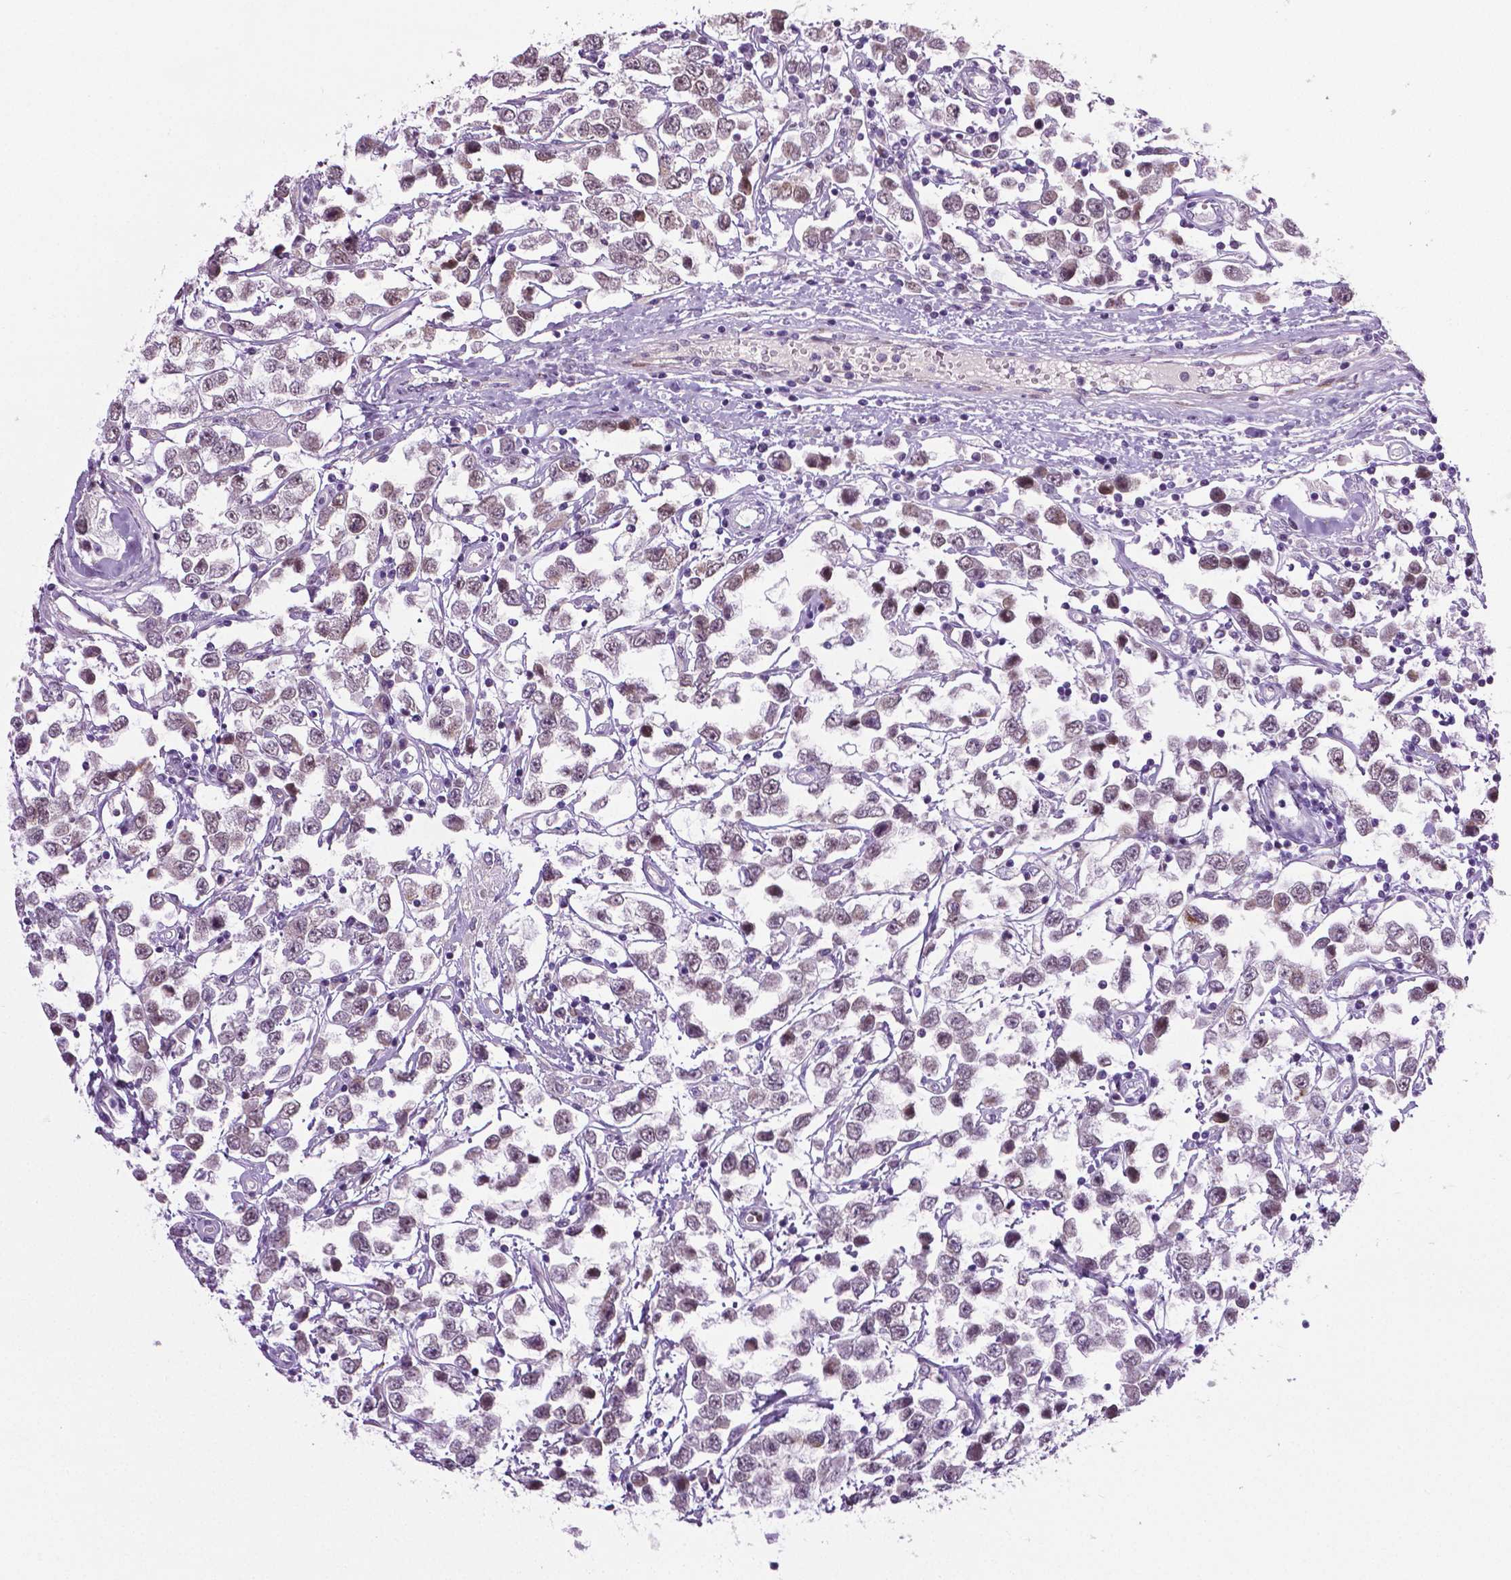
{"staining": {"intensity": "weak", "quantity": ">75%", "location": "nuclear"}, "tissue": "testis cancer", "cell_type": "Tumor cells", "image_type": "cancer", "snomed": [{"axis": "morphology", "description": "Seminoma, NOS"}, {"axis": "topography", "description": "Testis"}], "caption": "Weak nuclear protein expression is identified in approximately >75% of tumor cells in testis cancer. (DAB (3,3'-diaminobenzidine) IHC with brightfield microscopy, high magnification).", "gene": "PTGER3", "patient": {"sex": "male", "age": 34}}